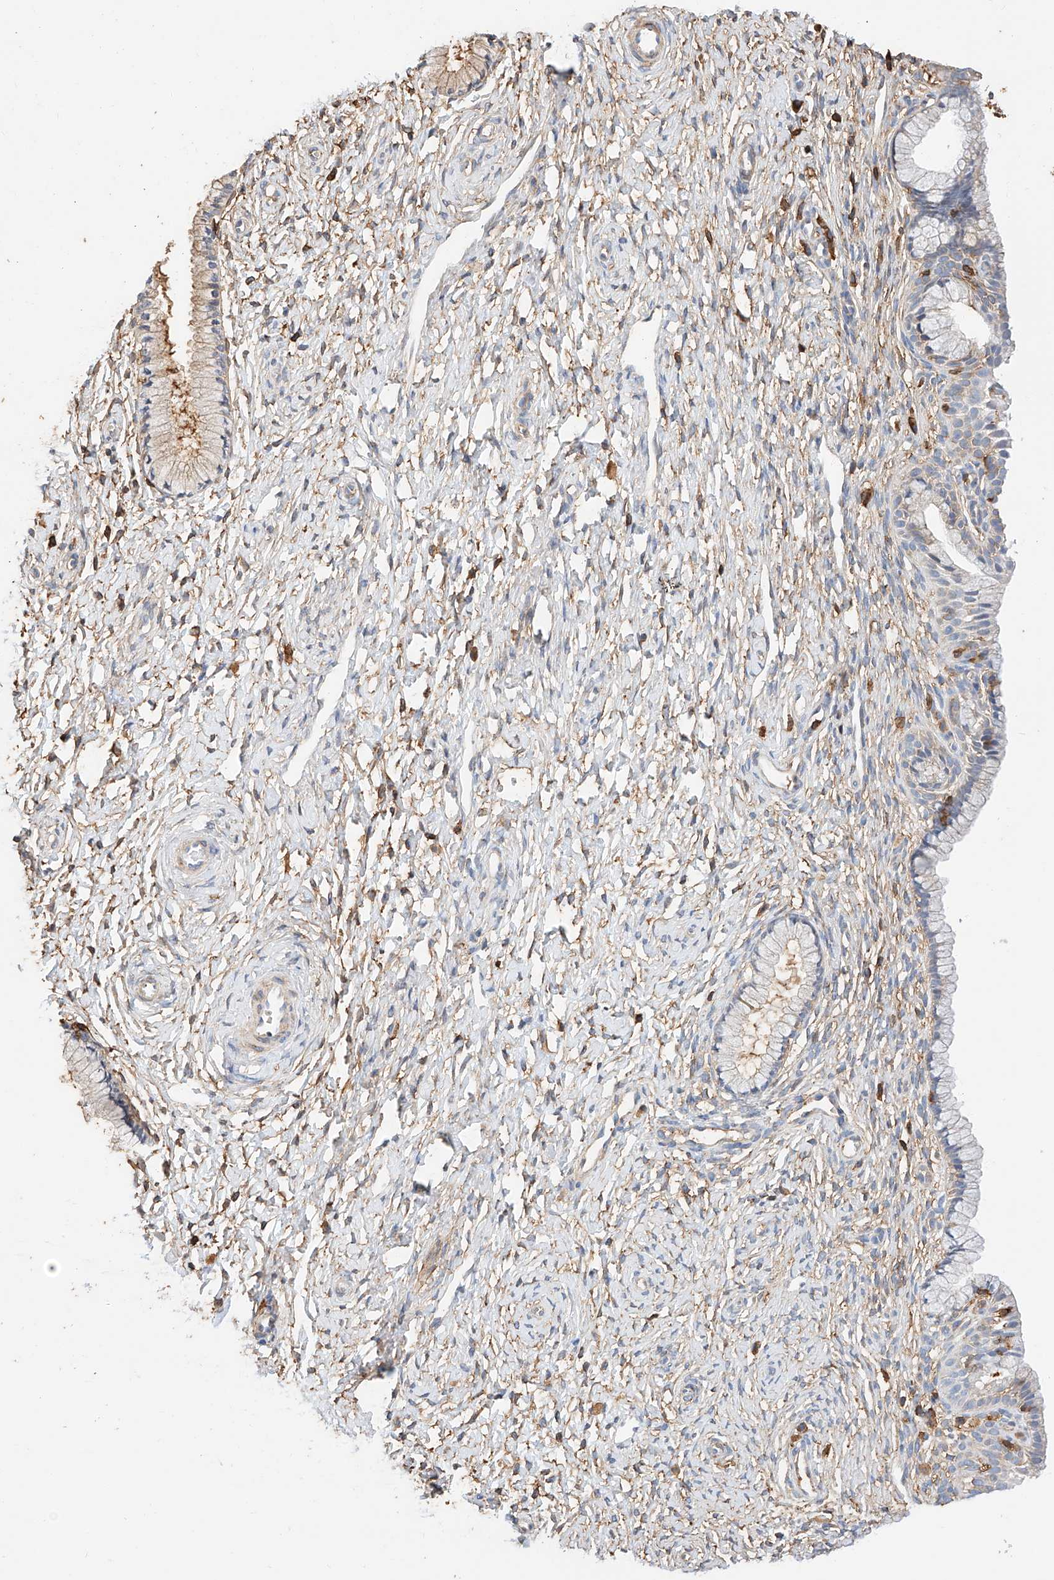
{"staining": {"intensity": "moderate", "quantity": "<25%", "location": "cytoplasmic/membranous"}, "tissue": "cervix", "cell_type": "Glandular cells", "image_type": "normal", "snomed": [{"axis": "morphology", "description": "Normal tissue, NOS"}, {"axis": "topography", "description": "Cervix"}], "caption": "Moderate cytoplasmic/membranous positivity is appreciated in approximately <25% of glandular cells in unremarkable cervix. (brown staining indicates protein expression, while blue staining denotes nuclei).", "gene": "WFS1", "patient": {"sex": "female", "age": 33}}